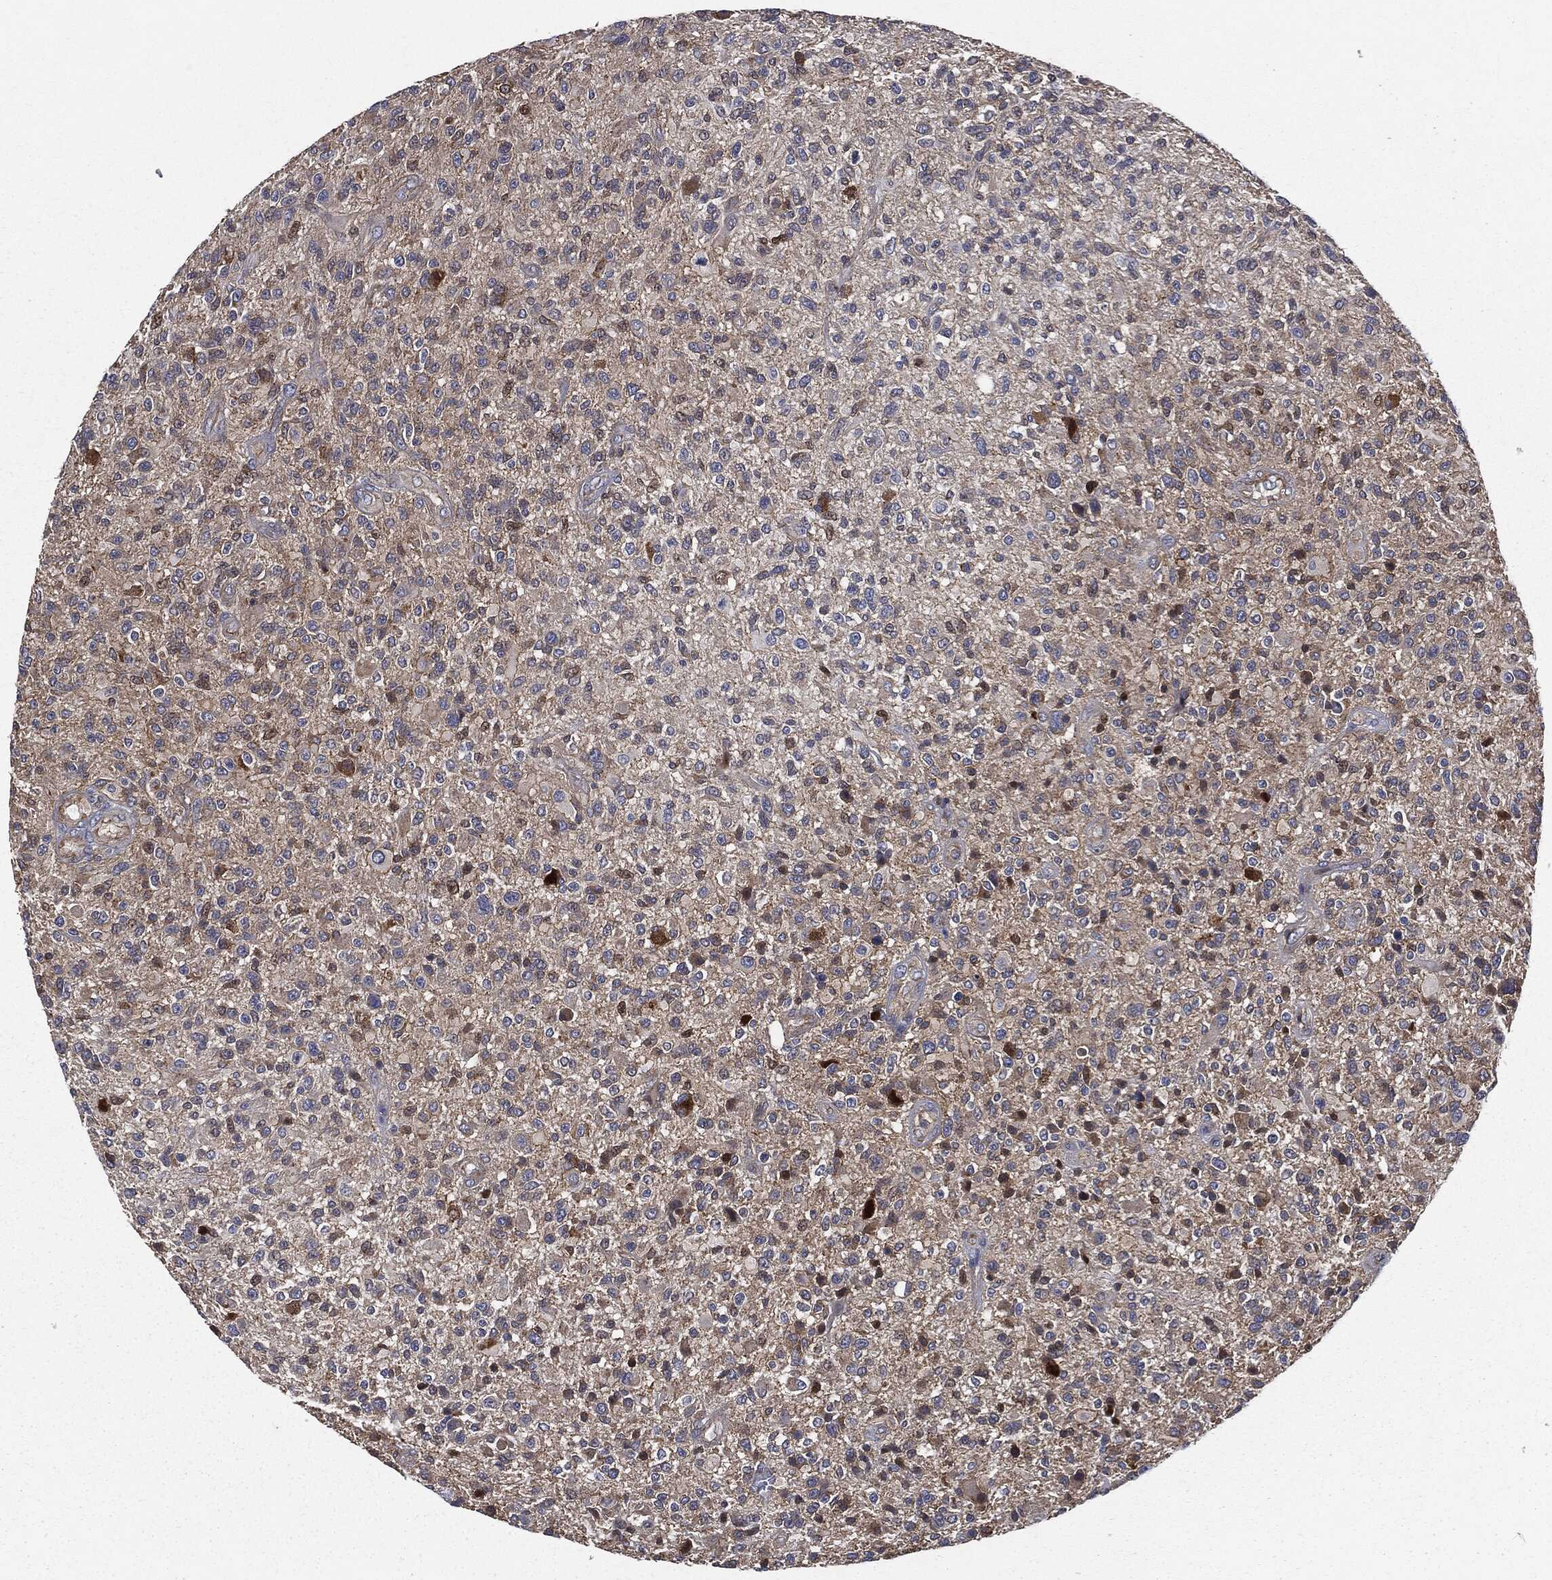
{"staining": {"intensity": "negative", "quantity": "none", "location": "none"}, "tissue": "glioma", "cell_type": "Tumor cells", "image_type": "cancer", "snomed": [{"axis": "morphology", "description": "Glioma, malignant, High grade"}, {"axis": "topography", "description": "Brain"}], "caption": "Immunohistochemical staining of glioma exhibits no significant expression in tumor cells.", "gene": "EPS15L1", "patient": {"sex": "male", "age": 47}}